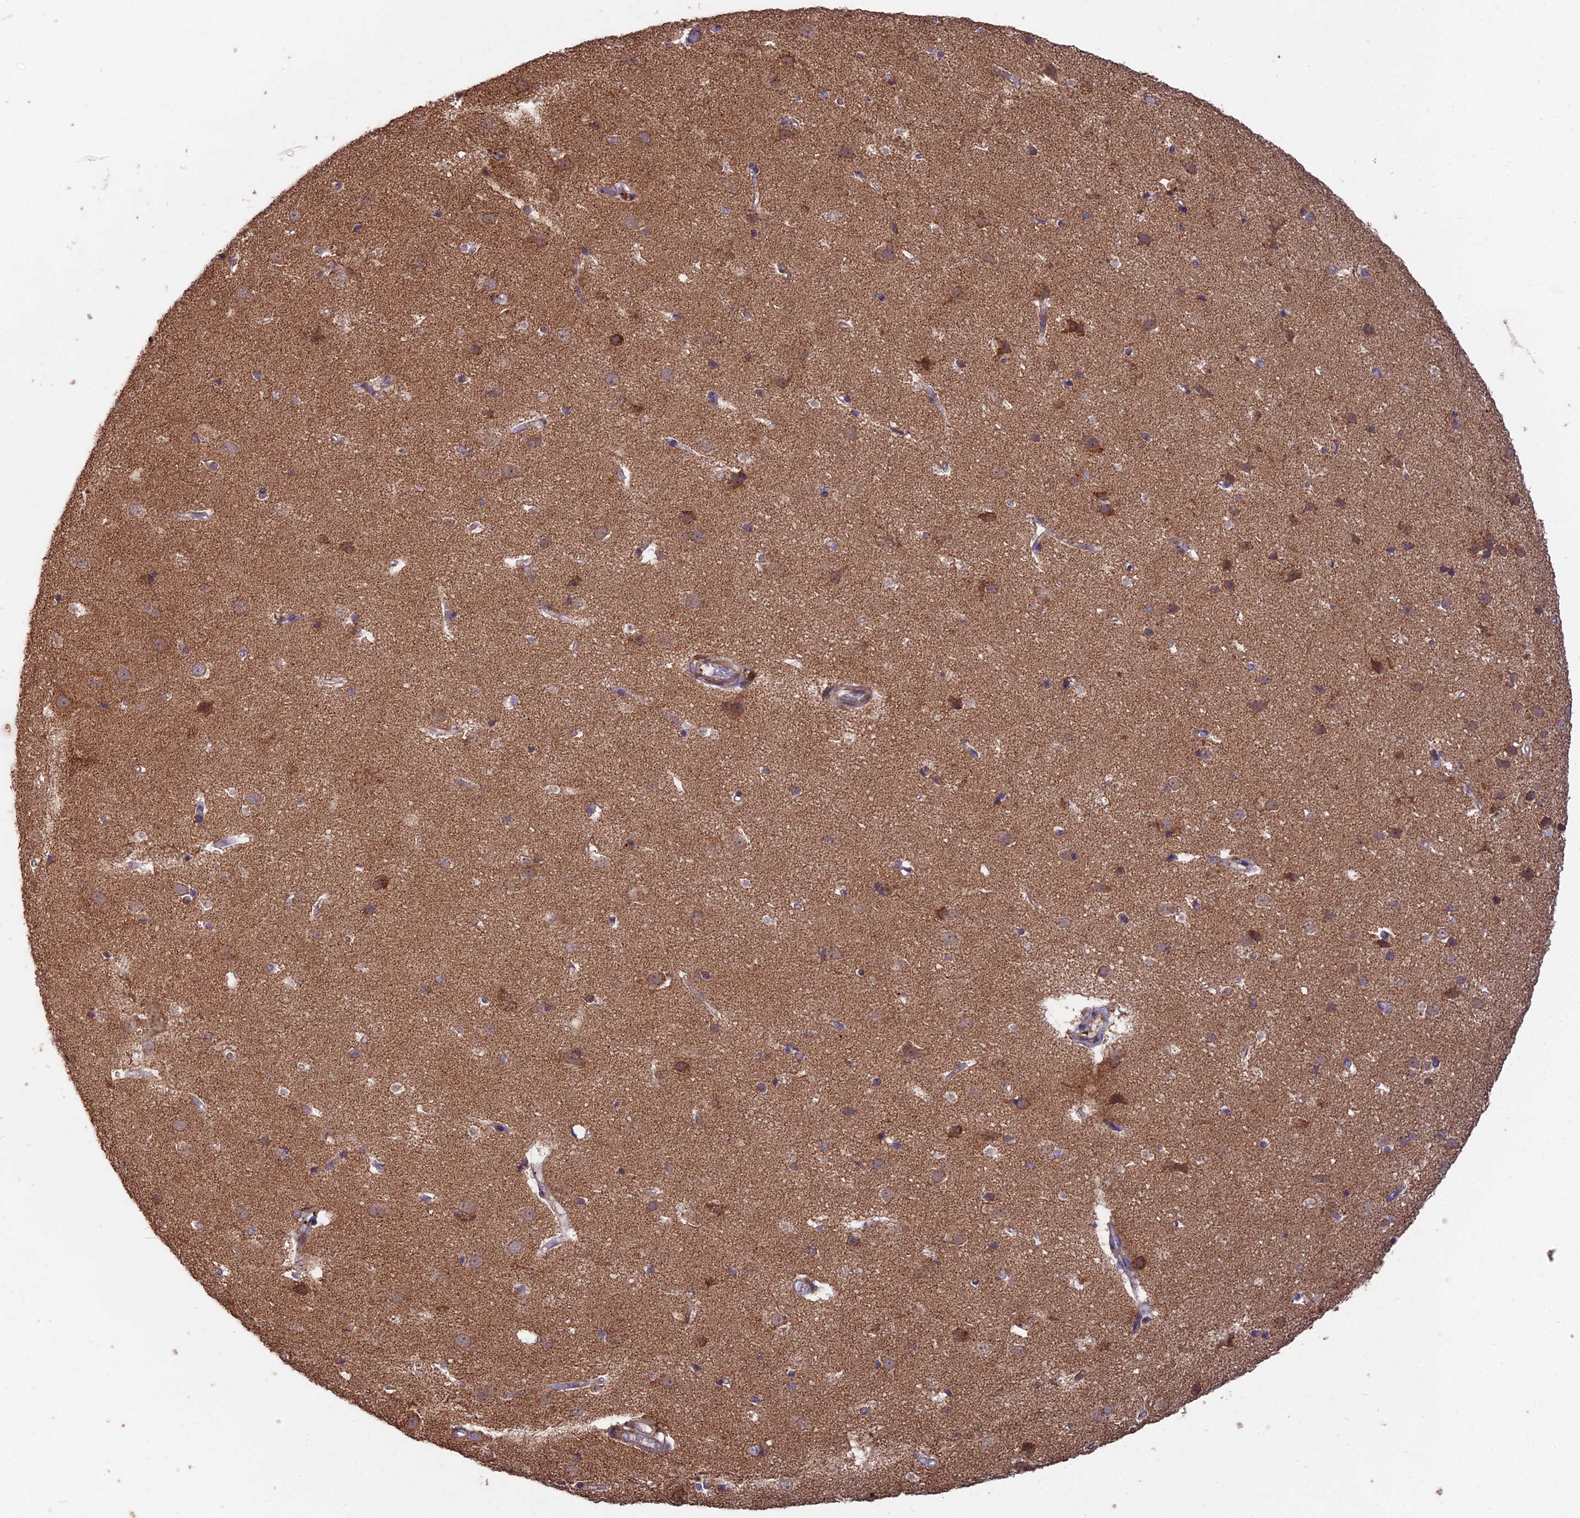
{"staining": {"intensity": "negative", "quantity": "none", "location": "none"}, "tissue": "cerebral cortex", "cell_type": "Endothelial cells", "image_type": "normal", "snomed": [{"axis": "morphology", "description": "Normal tissue, NOS"}, {"axis": "topography", "description": "Cerebral cortex"}], "caption": "Immunohistochemical staining of benign human cerebral cortex demonstrates no significant positivity in endothelial cells. (DAB (3,3'-diaminobenzidine) immunohistochemistry (IHC), high magnification).", "gene": "IFT22", "patient": {"sex": "male", "age": 54}}